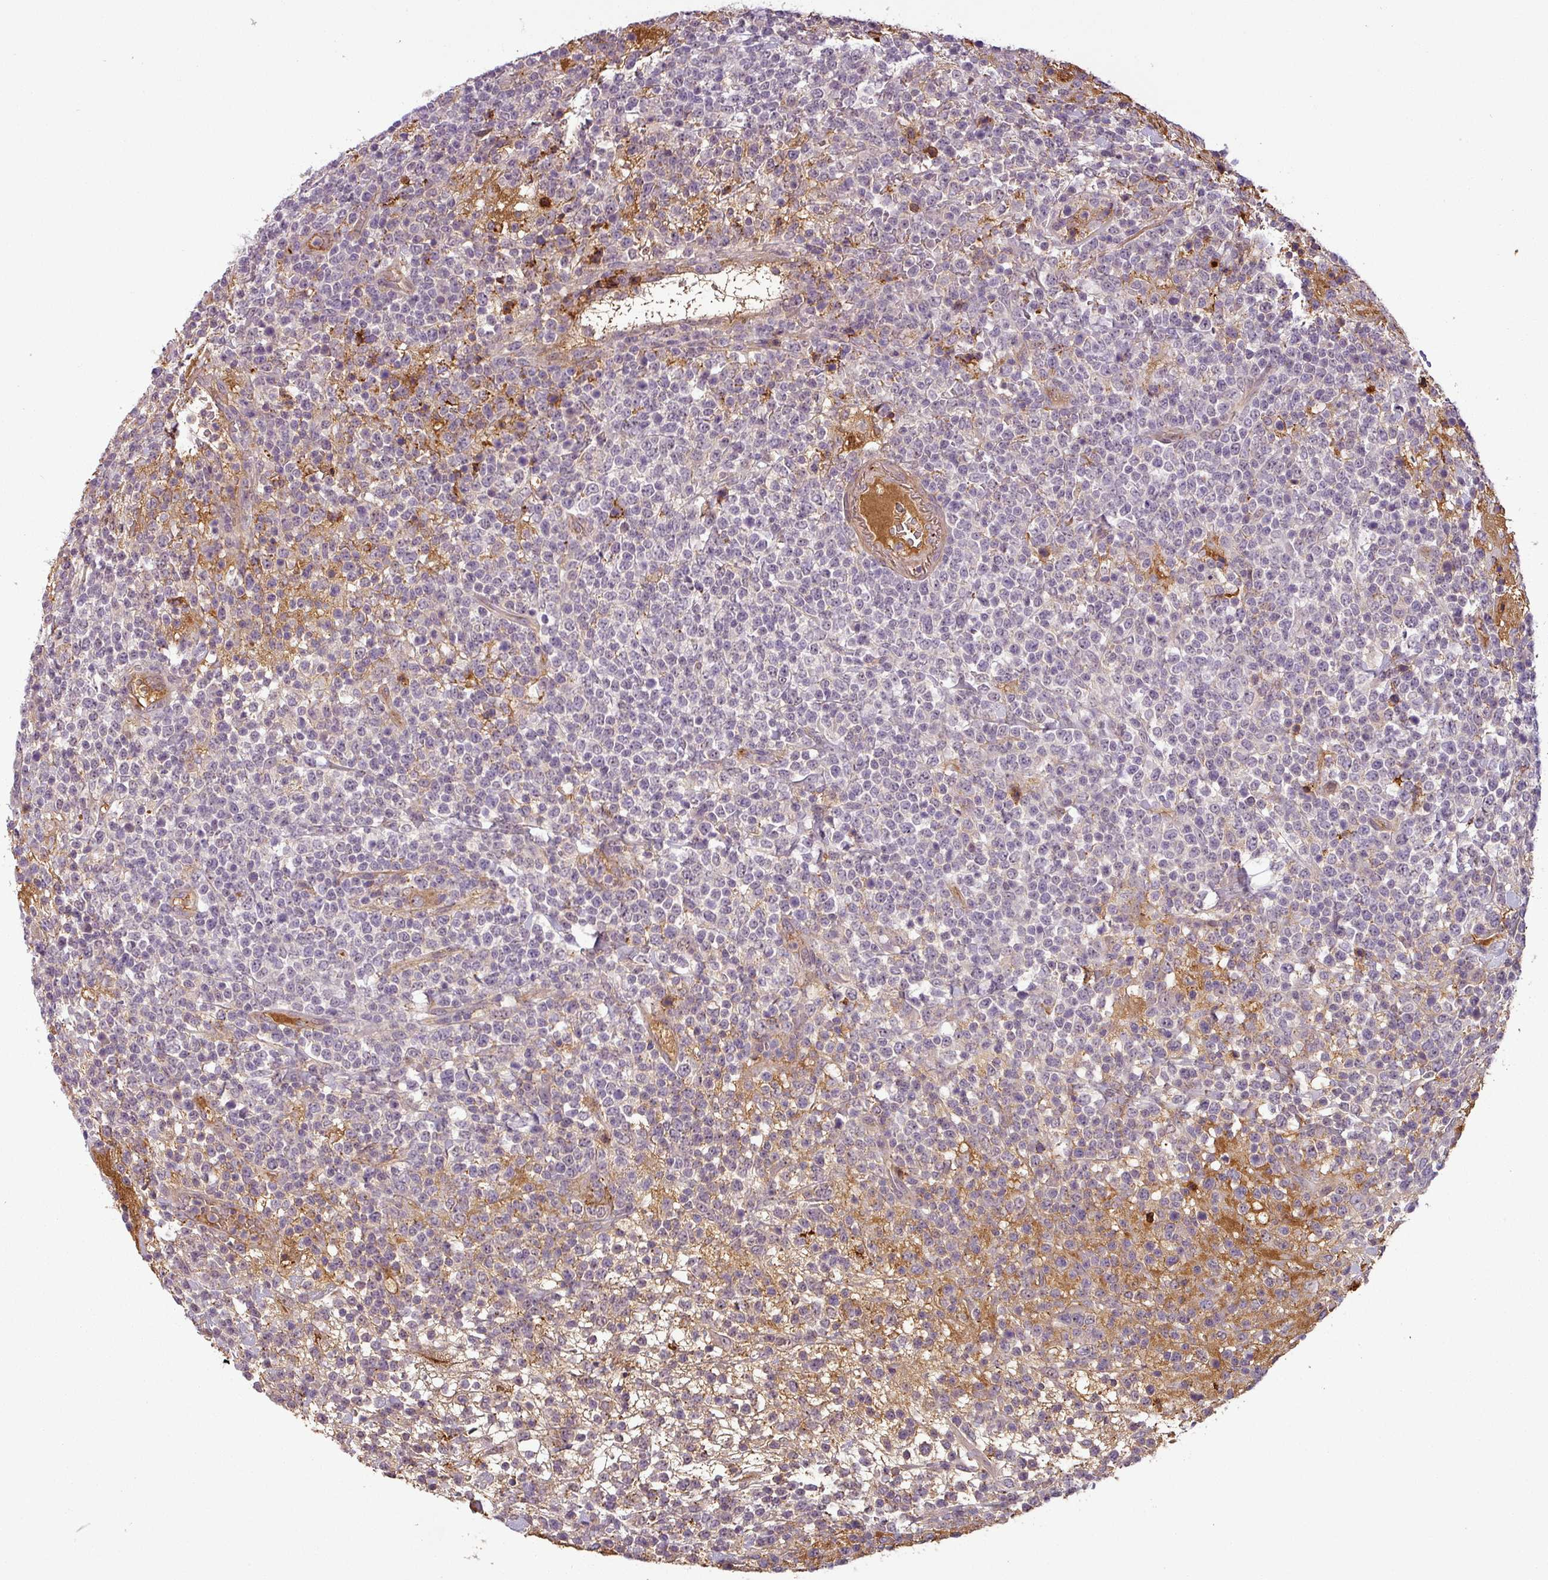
{"staining": {"intensity": "negative", "quantity": "none", "location": "none"}, "tissue": "lymphoma", "cell_type": "Tumor cells", "image_type": "cancer", "snomed": [{"axis": "morphology", "description": "Malignant lymphoma, non-Hodgkin's type, High grade"}, {"axis": "topography", "description": "Colon"}], "caption": "Immunohistochemistry of high-grade malignant lymphoma, non-Hodgkin's type shows no positivity in tumor cells.", "gene": "APOC1", "patient": {"sex": "female", "age": 53}}